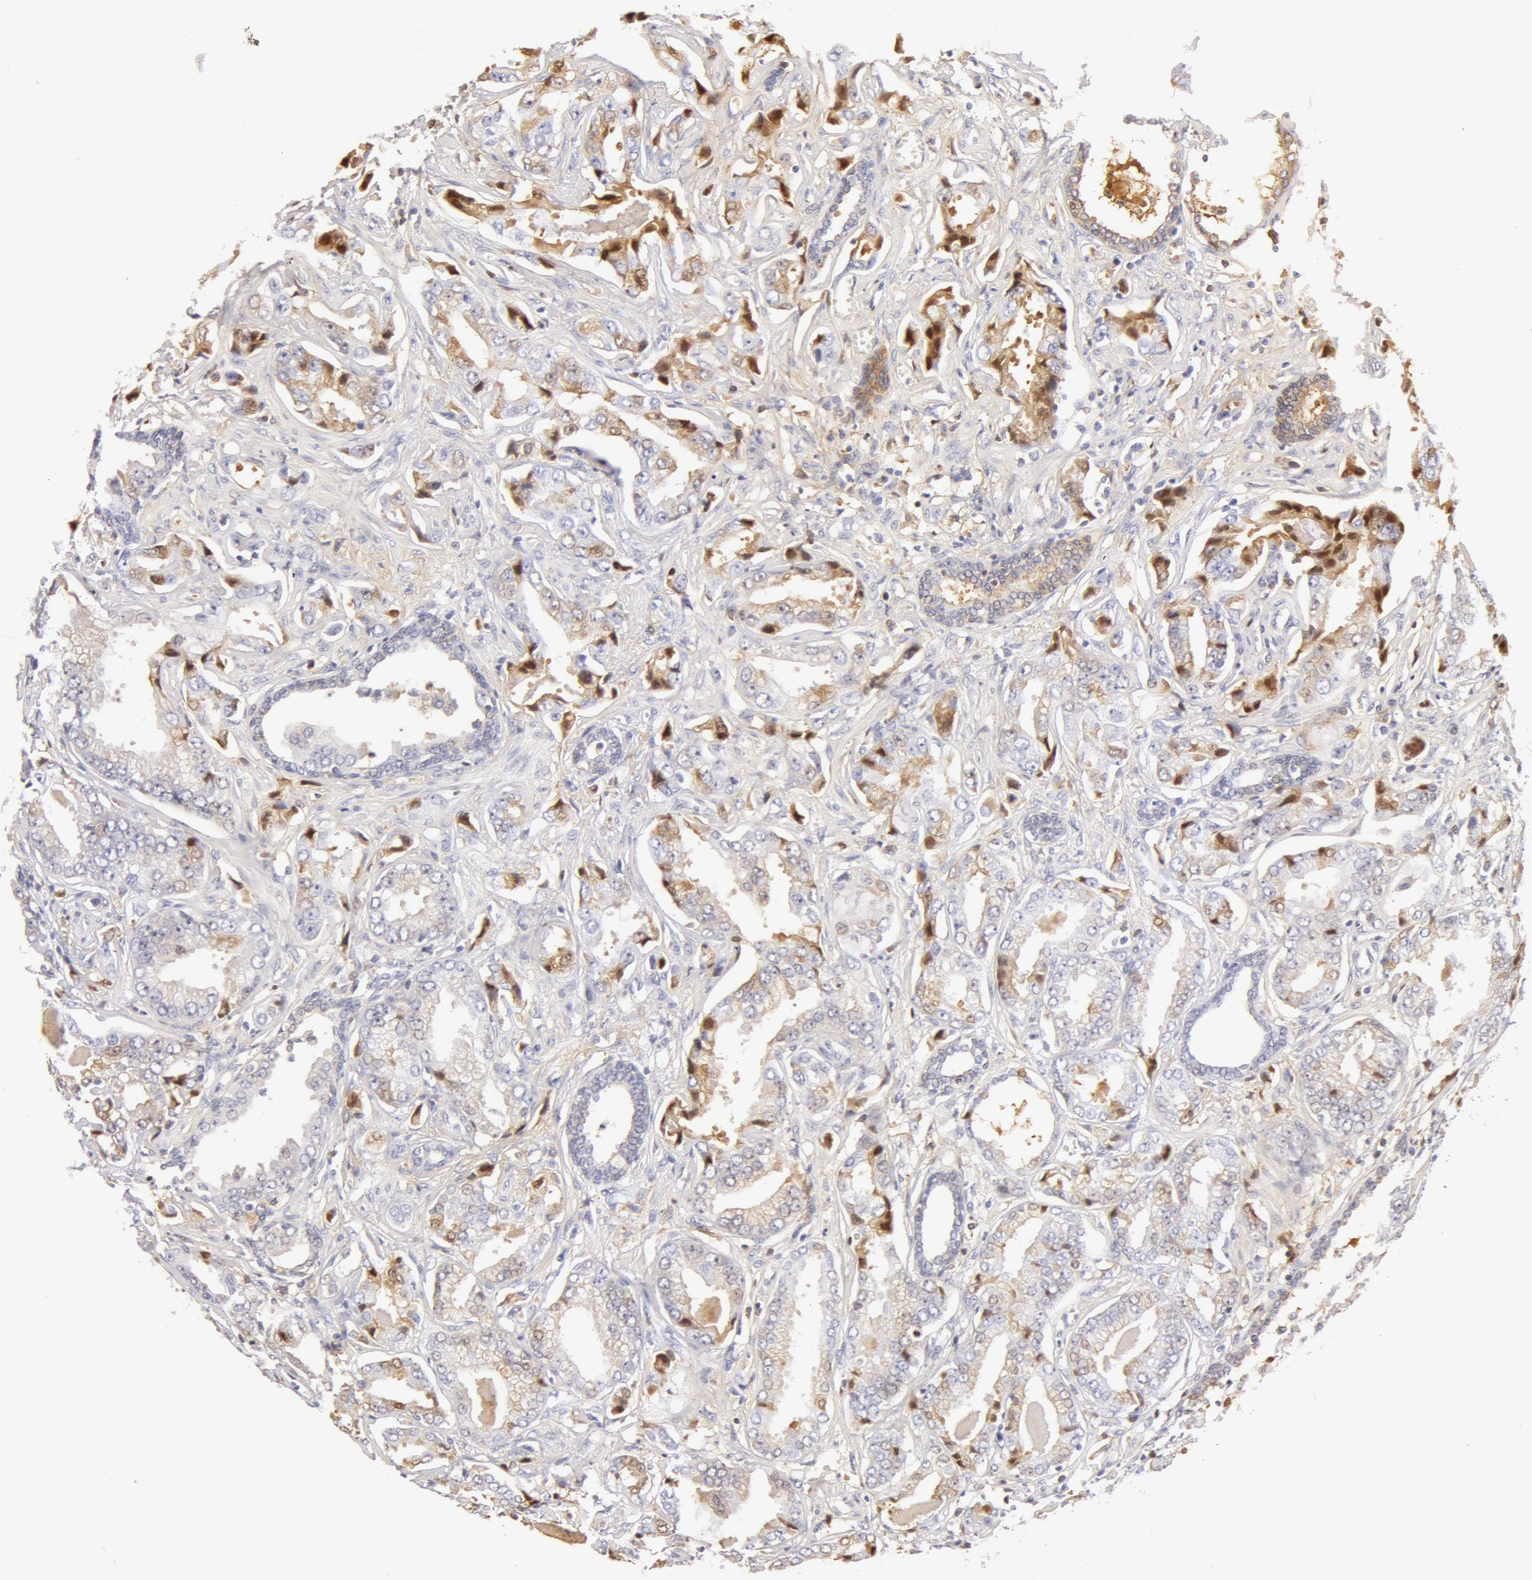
{"staining": {"intensity": "negative", "quantity": "none", "location": "none"}, "tissue": "prostate cancer", "cell_type": "Tumor cells", "image_type": "cancer", "snomed": [{"axis": "morphology", "description": "Adenocarcinoma, Low grade"}, {"axis": "topography", "description": "Prostate"}], "caption": "This is an immunohistochemistry (IHC) photomicrograph of human prostate cancer. There is no staining in tumor cells.", "gene": "AHSG", "patient": {"sex": "male", "age": 65}}